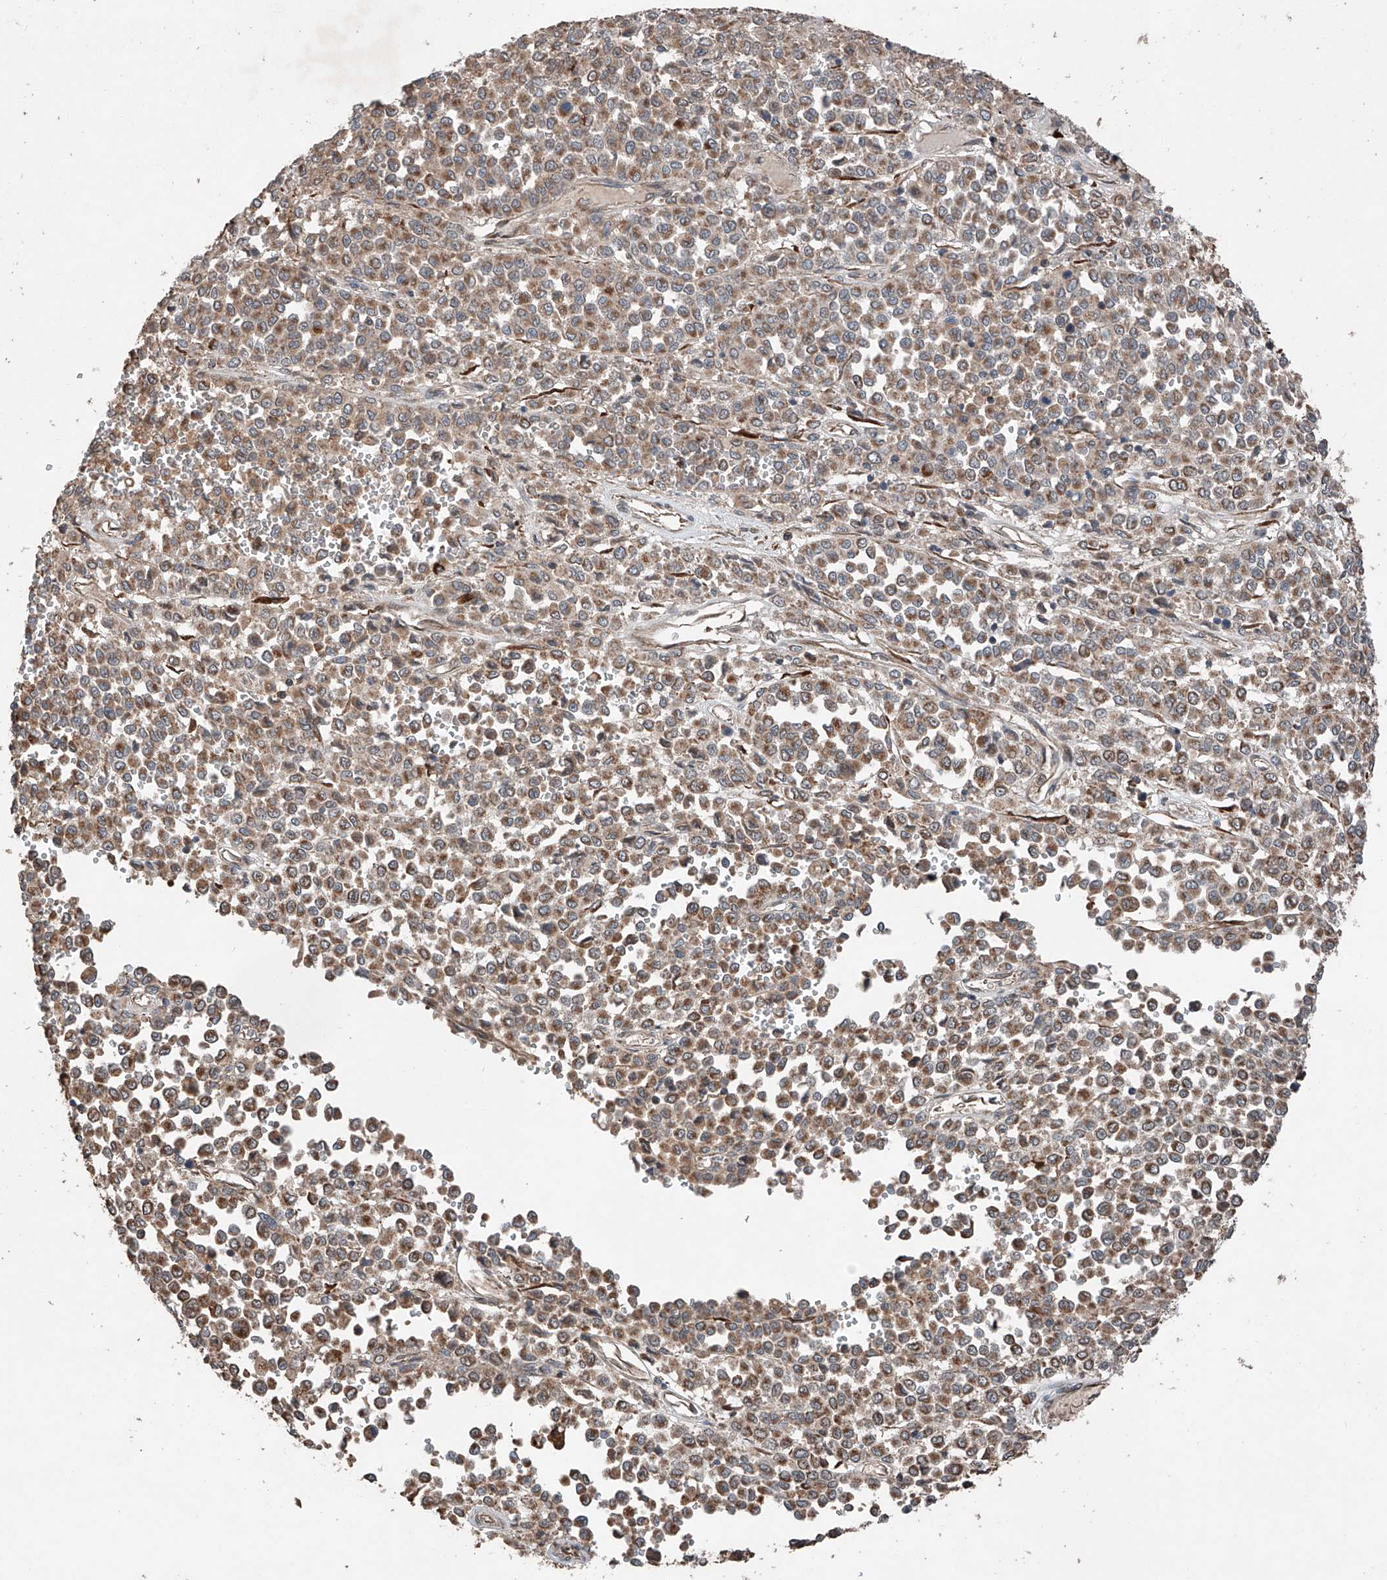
{"staining": {"intensity": "moderate", "quantity": ">75%", "location": "cytoplasmic/membranous"}, "tissue": "melanoma", "cell_type": "Tumor cells", "image_type": "cancer", "snomed": [{"axis": "morphology", "description": "Malignant melanoma, Metastatic site"}, {"axis": "topography", "description": "Pancreas"}], "caption": "The micrograph displays immunohistochemical staining of melanoma. There is moderate cytoplasmic/membranous staining is seen in approximately >75% of tumor cells.", "gene": "AP4B1", "patient": {"sex": "female", "age": 30}}